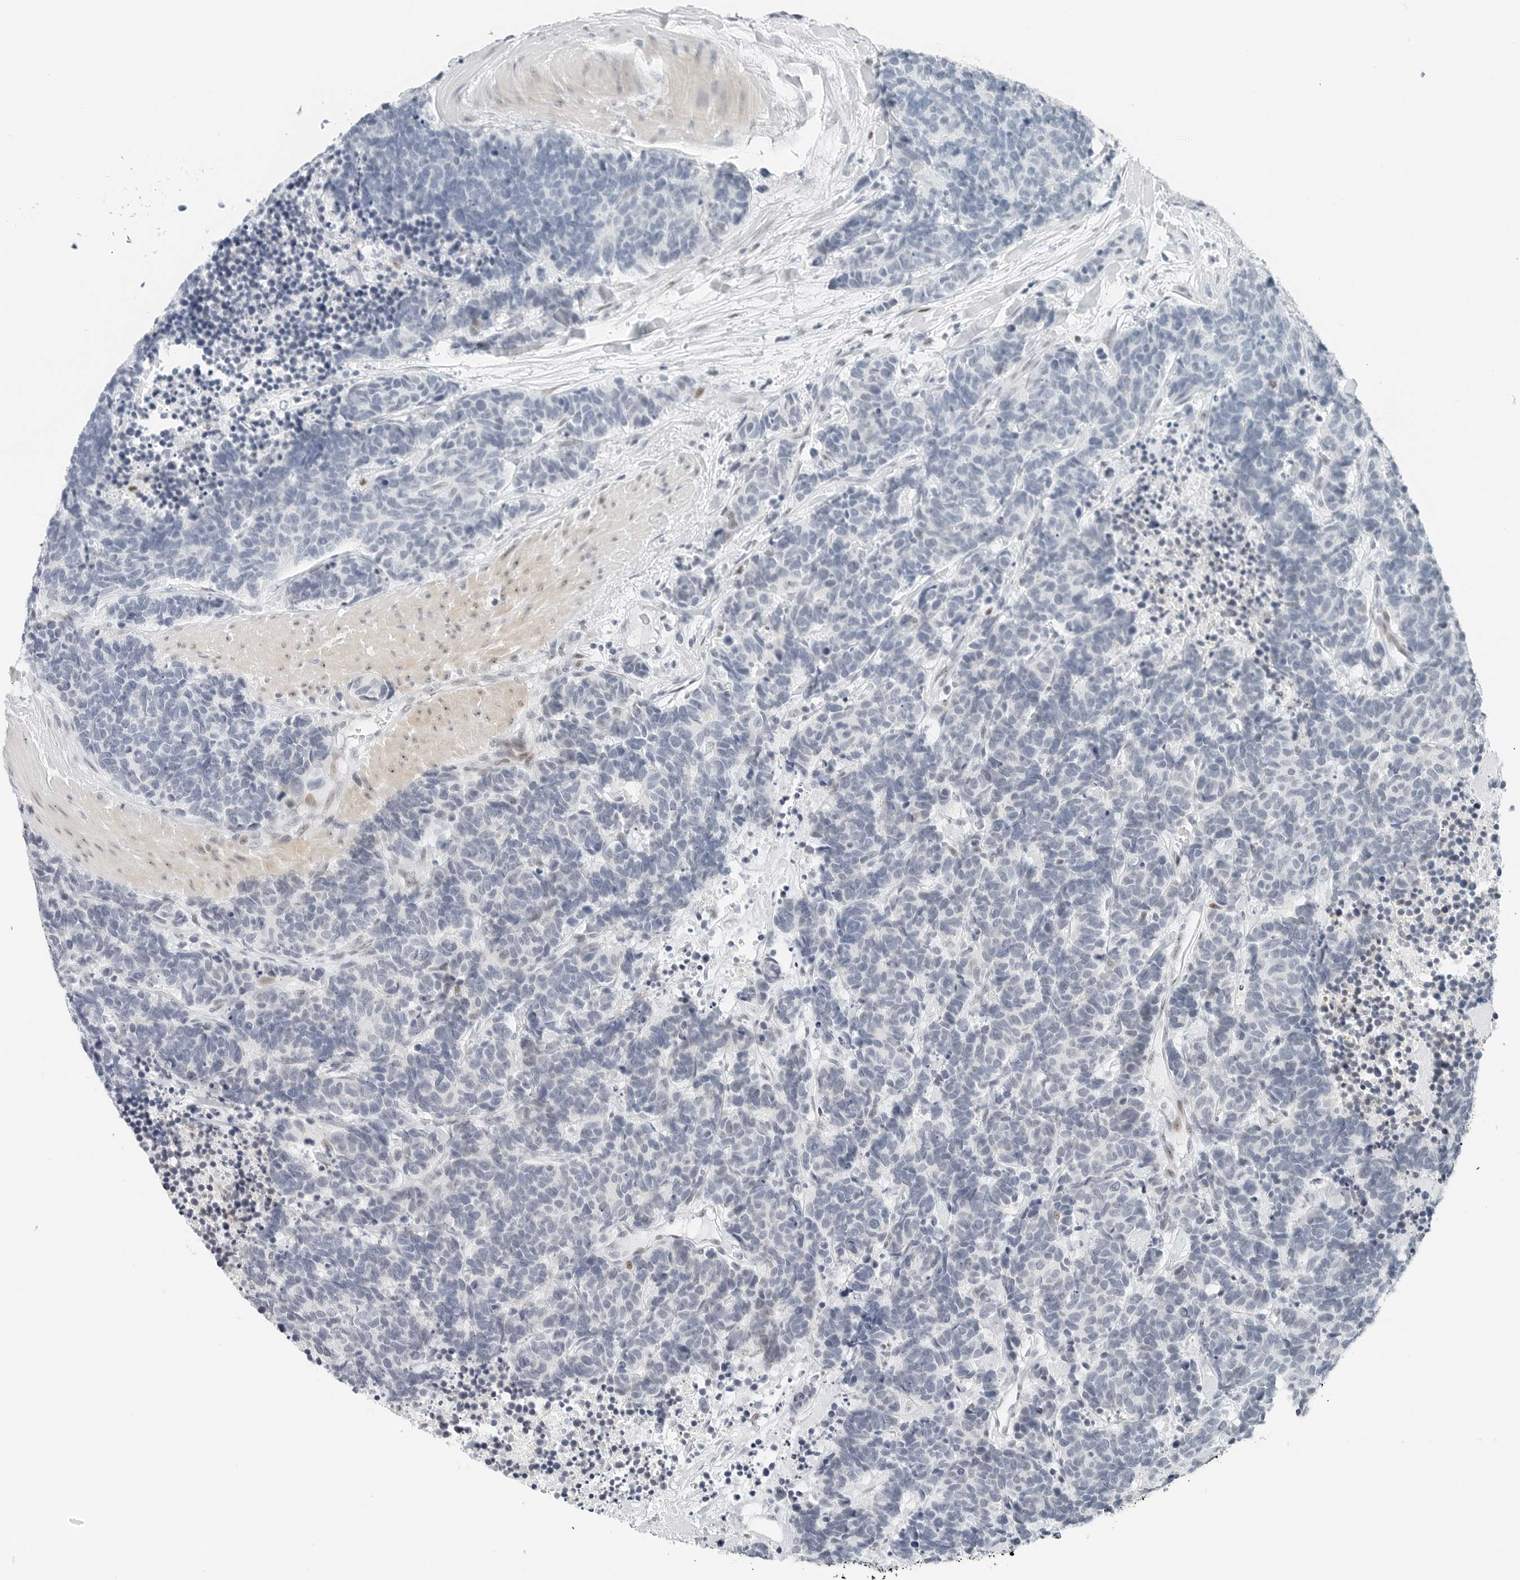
{"staining": {"intensity": "negative", "quantity": "none", "location": "none"}, "tissue": "carcinoid", "cell_type": "Tumor cells", "image_type": "cancer", "snomed": [{"axis": "morphology", "description": "Carcinoma, NOS"}, {"axis": "morphology", "description": "Carcinoid, malignant, NOS"}, {"axis": "topography", "description": "Urinary bladder"}], "caption": "An immunohistochemistry (IHC) photomicrograph of carcinoma is shown. There is no staining in tumor cells of carcinoma.", "gene": "NTMT2", "patient": {"sex": "male", "age": 57}}